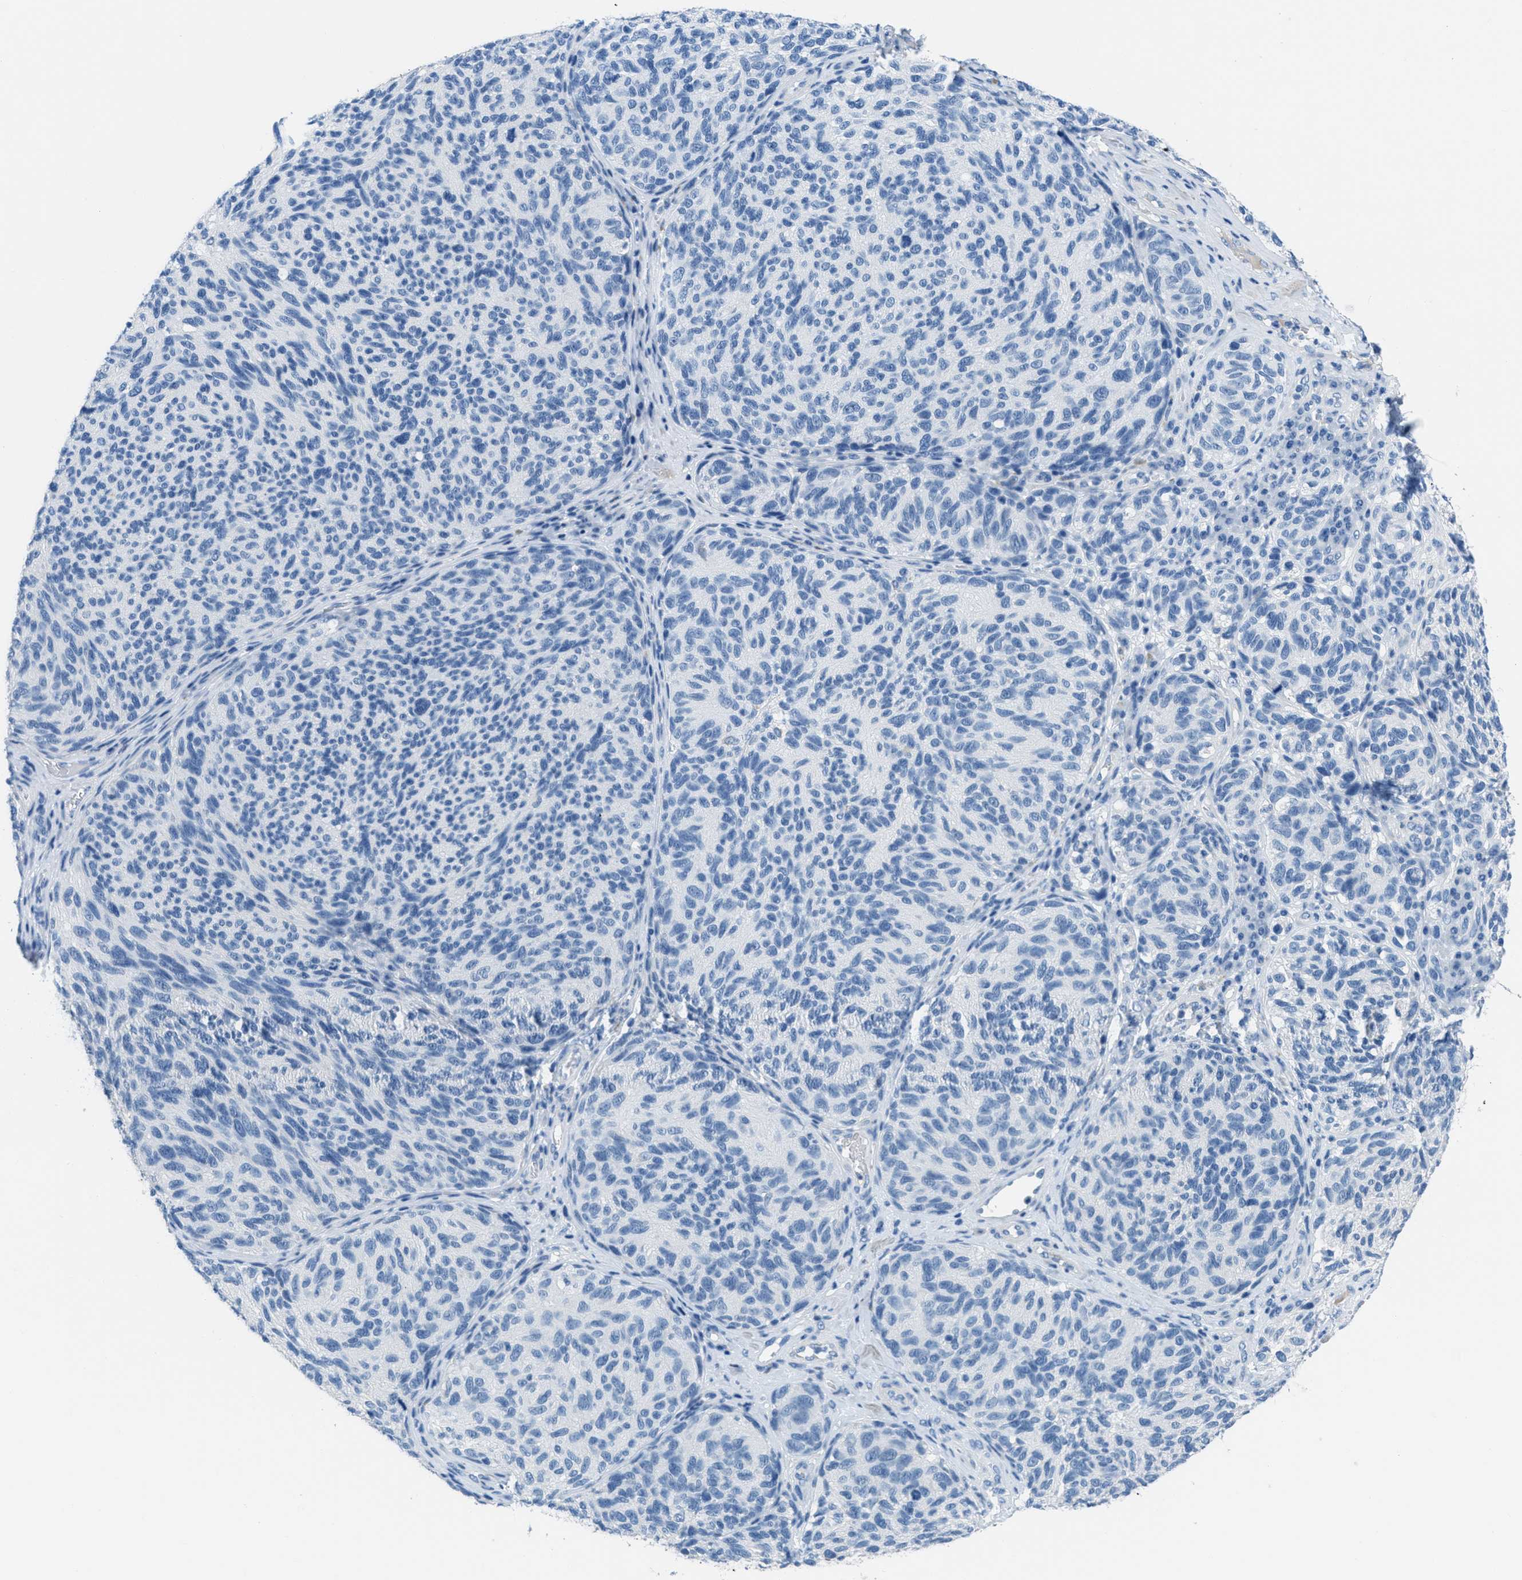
{"staining": {"intensity": "negative", "quantity": "none", "location": "none"}, "tissue": "melanoma", "cell_type": "Tumor cells", "image_type": "cancer", "snomed": [{"axis": "morphology", "description": "Malignant melanoma, NOS"}, {"axis": "topography", "description": "Skin"}], "caption": "DAB immunohistochemical staining of human melanoma shows no significant staining in tumor cells.", "gene": "MGARP", "patient": {"sex": "female", "age": 73}}